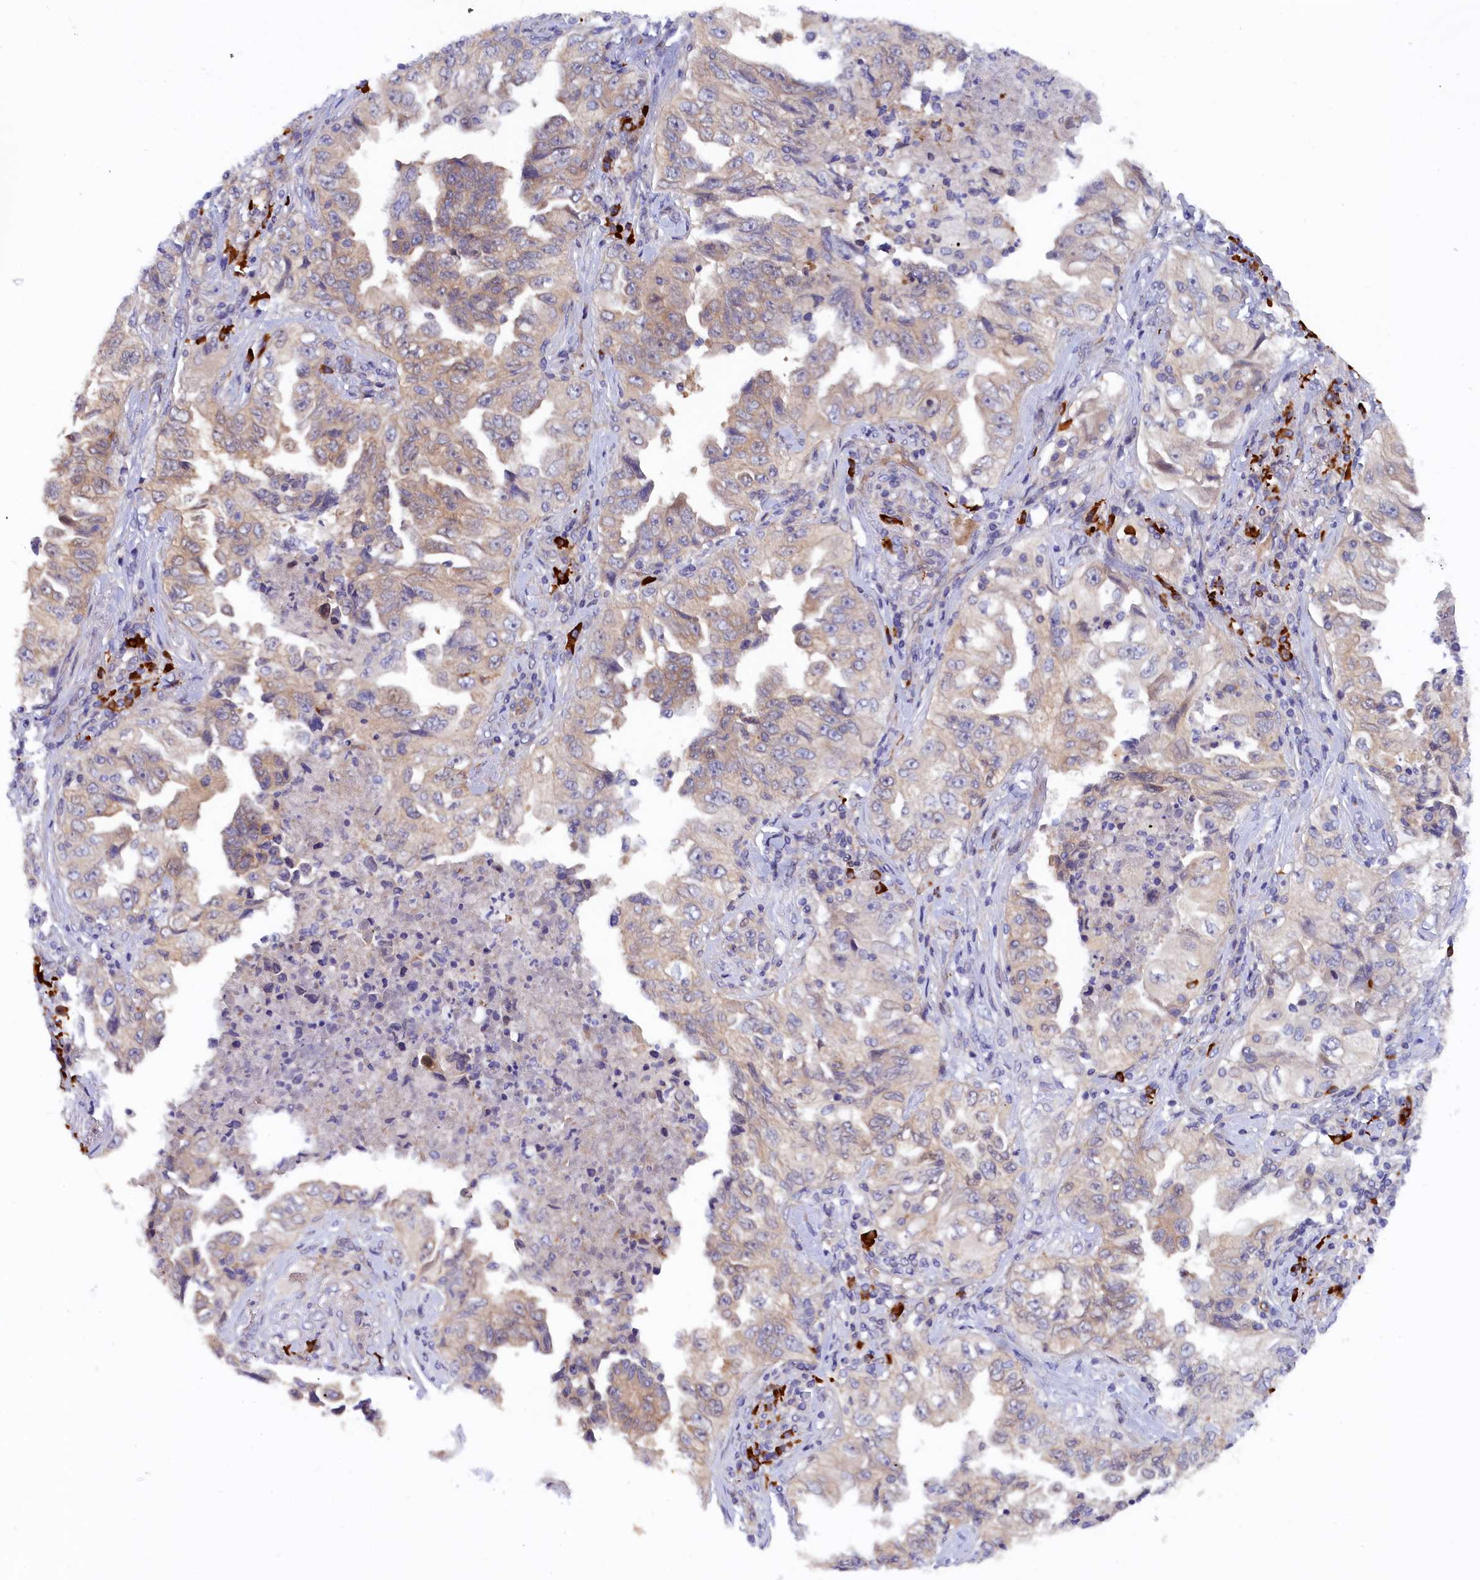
{"staining": {"intensity": "weak", "quantity": "<25%", "location": "cytoplasmic/membranous"}, "tissue": "lung cancer", "cell_type": "Tumor cells", "image_type": "cancer", "snomed": [{"axis": "morphology", "description": "Adenocarcinoma, NOS"}, {"axis": "topography", "description": "Lung"}], "caption": "This photomicrograph is of lung adenocarcinoma stained with IHC to label a protein in brown with the nuclei are counter-stained blue. There is no staining in tumor cells.", "gene": "JPT2", "patient": {"sex": "female", "age": 51}}